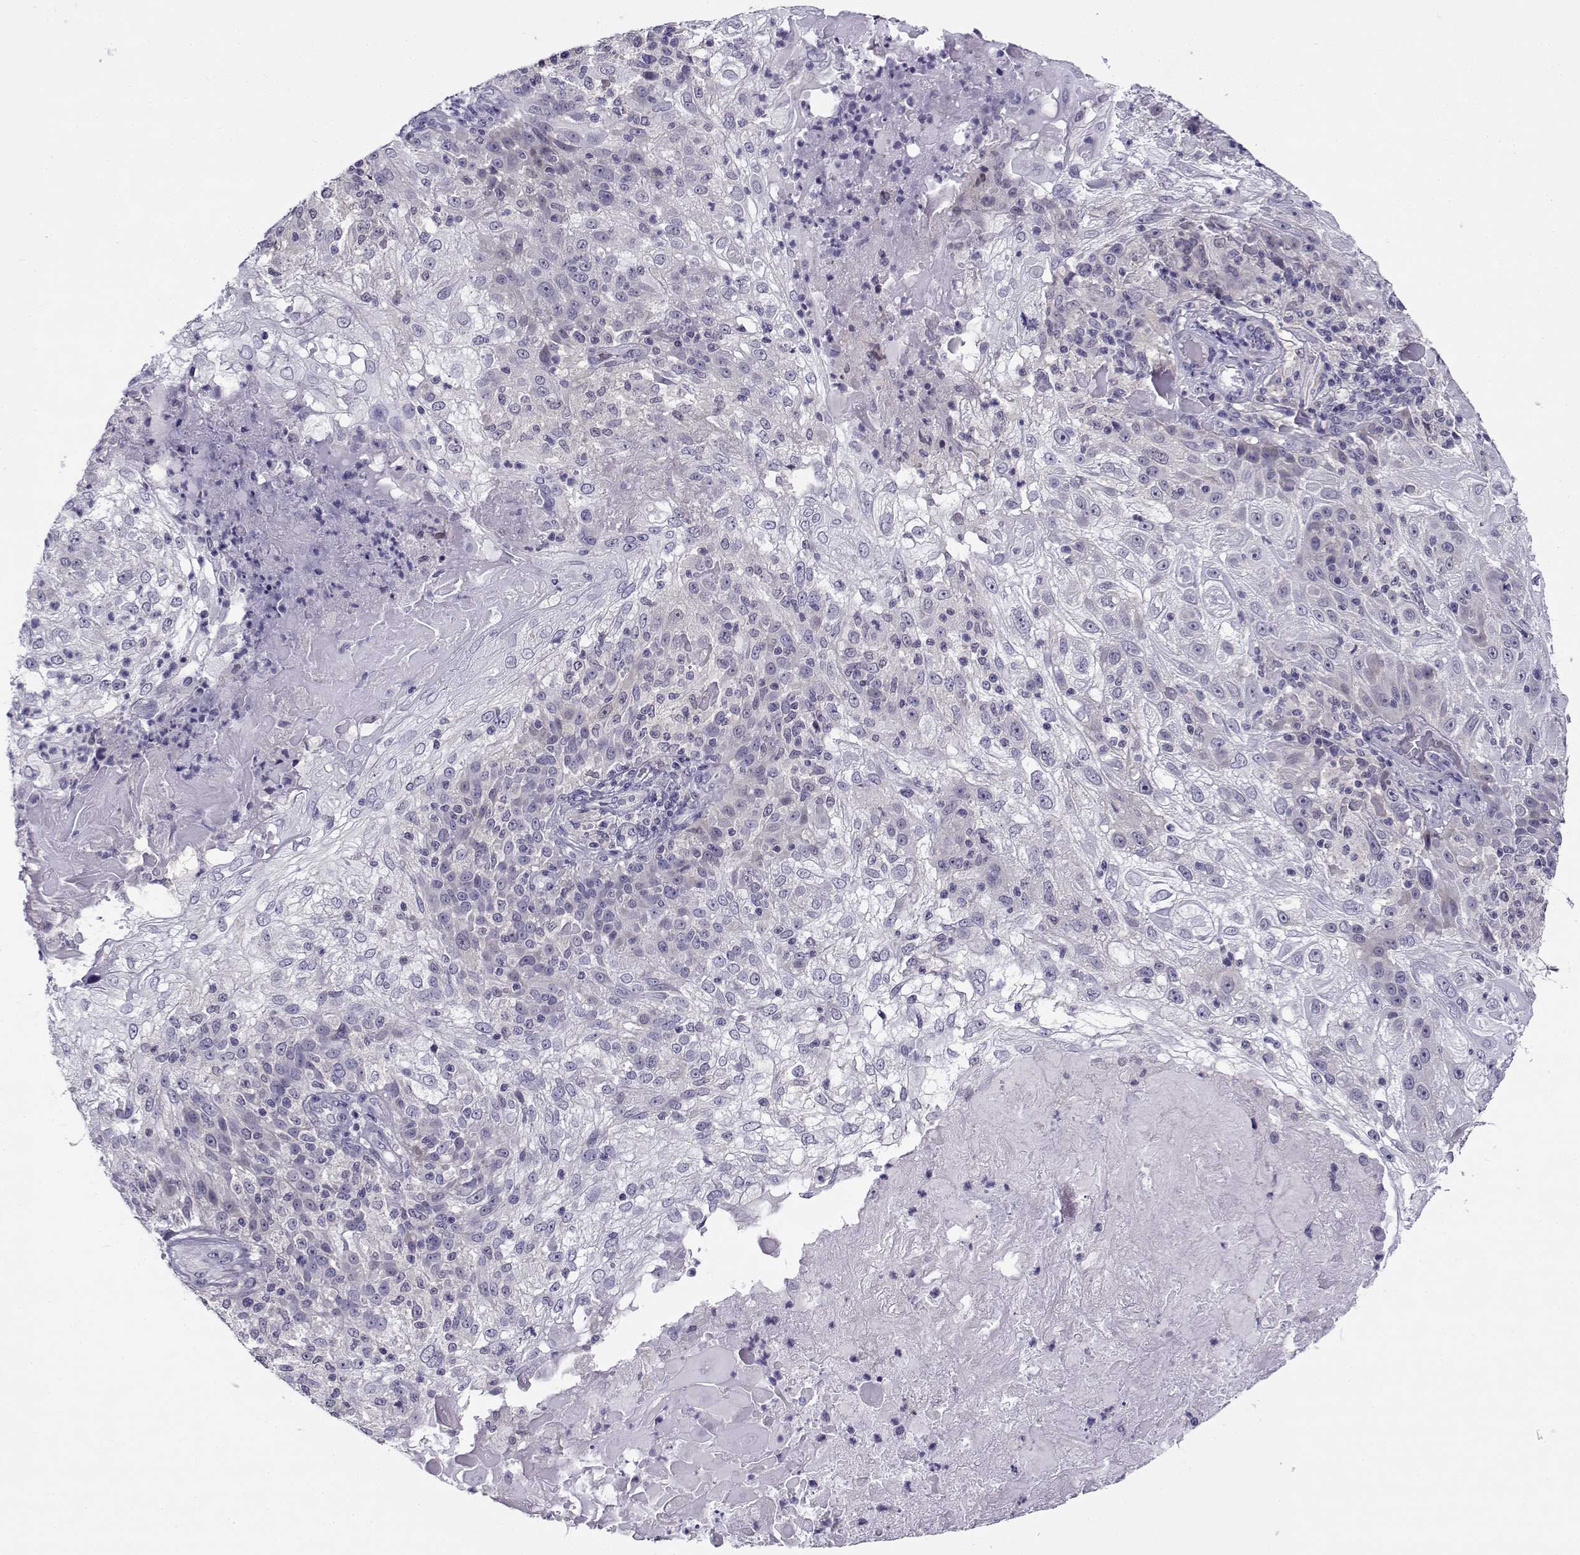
{"staining": {"intensity": "negative", "quantity": "none", "location": "none"}, "tissue": "skin cancer", "cell_type": "Tumor cells", "image_type": "cancer", "snomed": [{"axis": "morphology", "description": "Normal tissue, NOS"}, {"axis": "morphology", "description": "Squamous cell carcinoma, NOS"}, {"axis": "topography", "description": "Skin"}], "caption": "High power microscopy histopathology image of an immunohistochemistry histopathology image of skin cancer (squamous cell carcinoma), revealing no significant staining in tumor cells. (Brightfield microscopy of DAB (3,3'-diaminobenzidine) IHC at high magnification).", "gene": "FEZF1", "patient": {"sex": "female", "age": 83}}